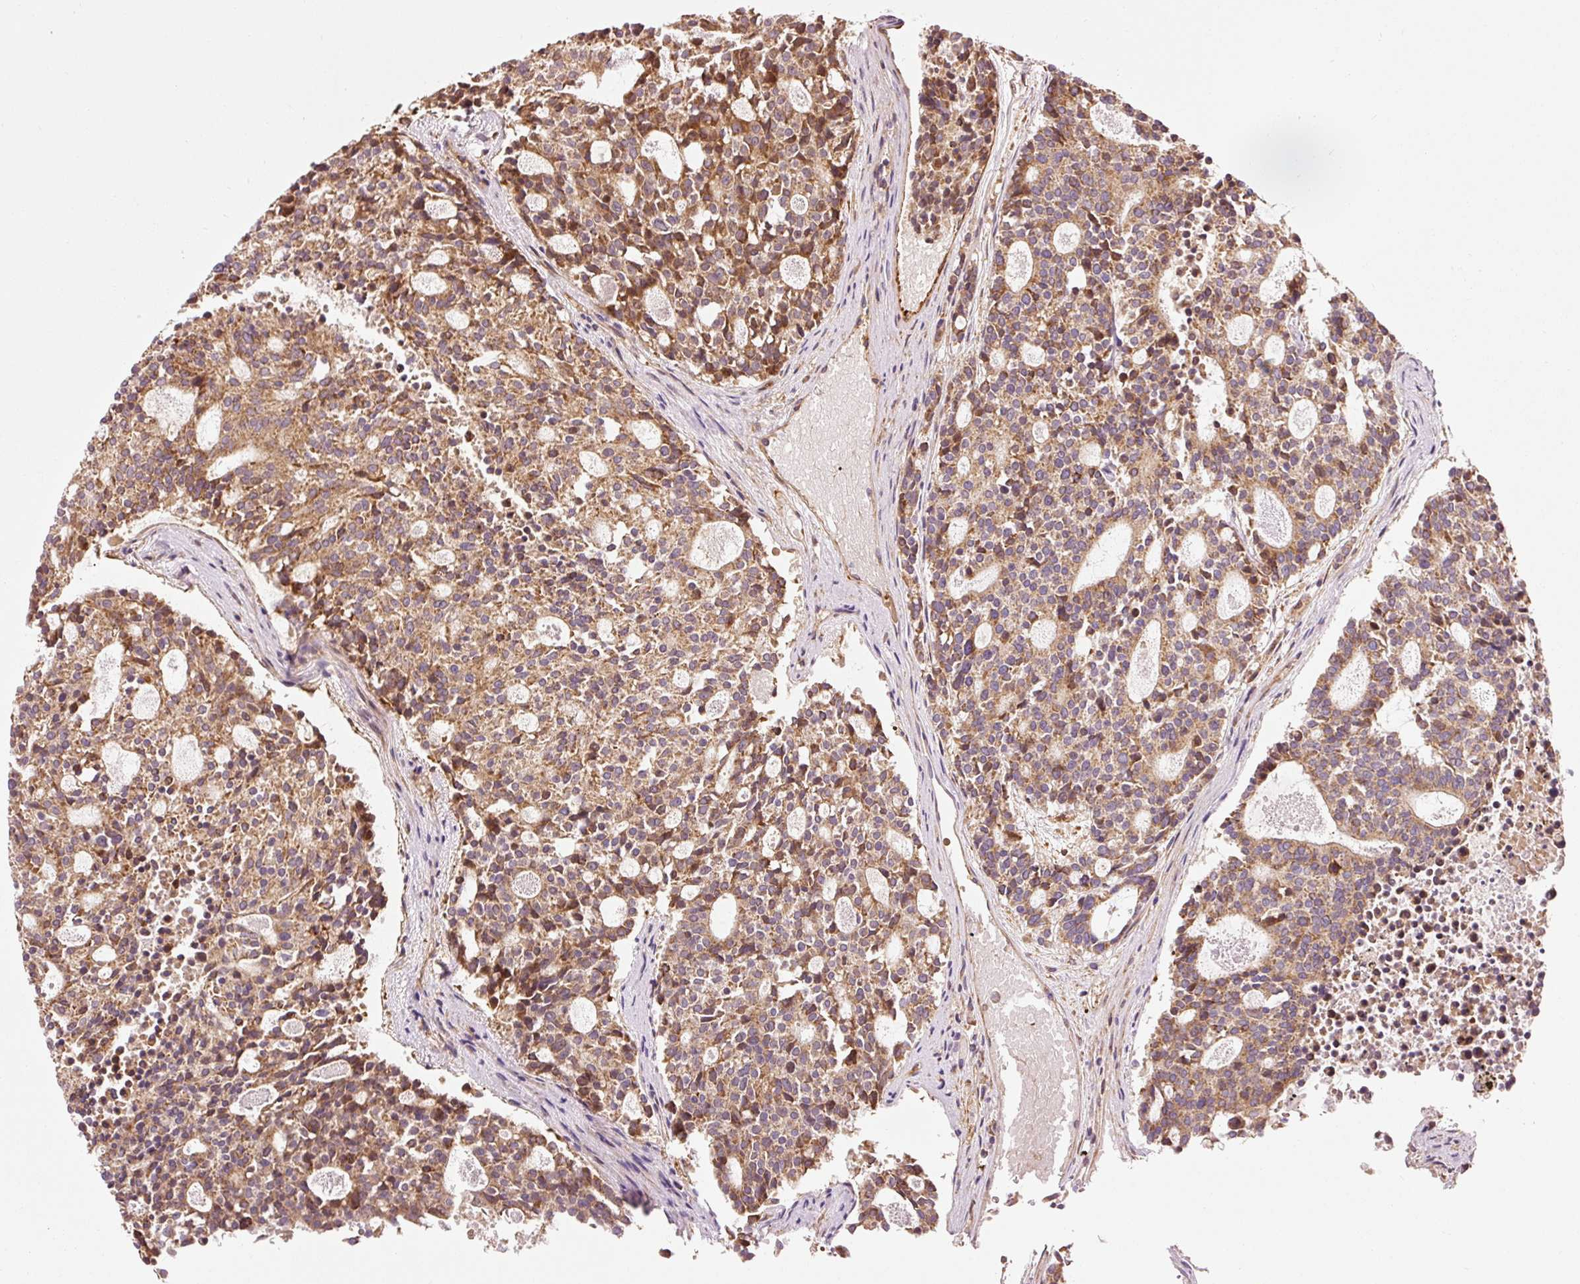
{"staining": {"intensity": "moderate", "quantity": ">75%", "location": "cytoplasmic/membranous"}, "tissue": "carcinoid", "cell_type": "Tumor cells", "image_type": "cancer", "snomed": [{"axis": "morphology", "description": "Carcinoid, malignant, NOS"}, {"axis": "topography", "description": "Pancreas"}], "caption": "Protein expression by immunohistochemistry (IHC) displays moderate cytoplasmic/membranous staining in approximately >75% of tumor cells in carcinoid (malignant).", "gene": "ISCU", "patient": {"sex": "female", "age": 54}}